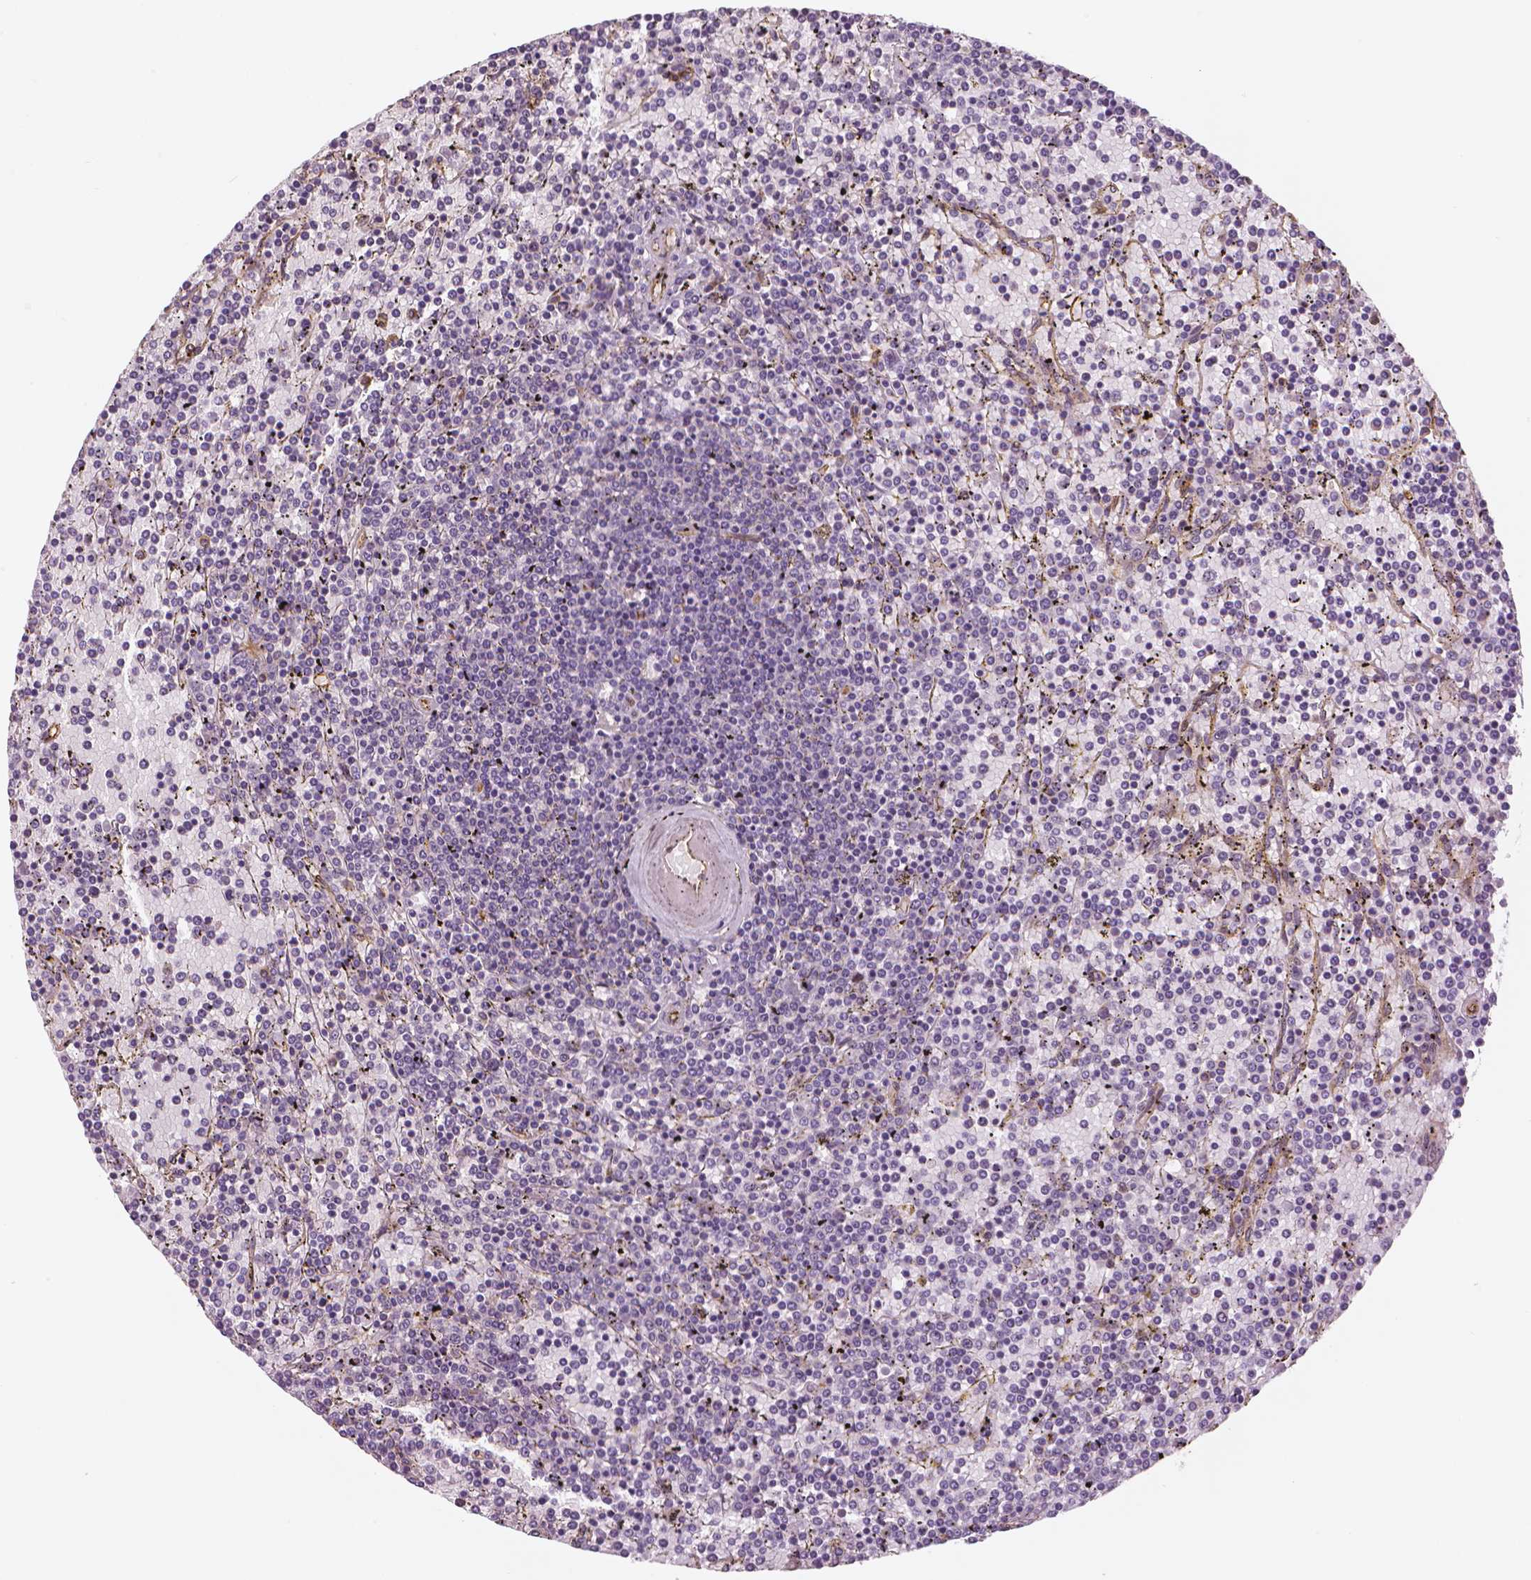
{"staining": {"intensity": "negative", "quantity": "none", "location": "none"}, "tissue": "lymphoma", "cell_type": "Tumor cells", "image_type": "cancer", "snomed": [{"axis": "morphology", "description": "Malignant lymphoma, non-Hodgkin's type, Low grade"}, {"axis": "topography", "description": "Spleen"}], "caption": "High power microscopy image of an IHC micrograph of lymphoma, revealing no significant expression in tumor cells.", "gene": "MKI67", "patient": {"sex": "female", "age": 77}}